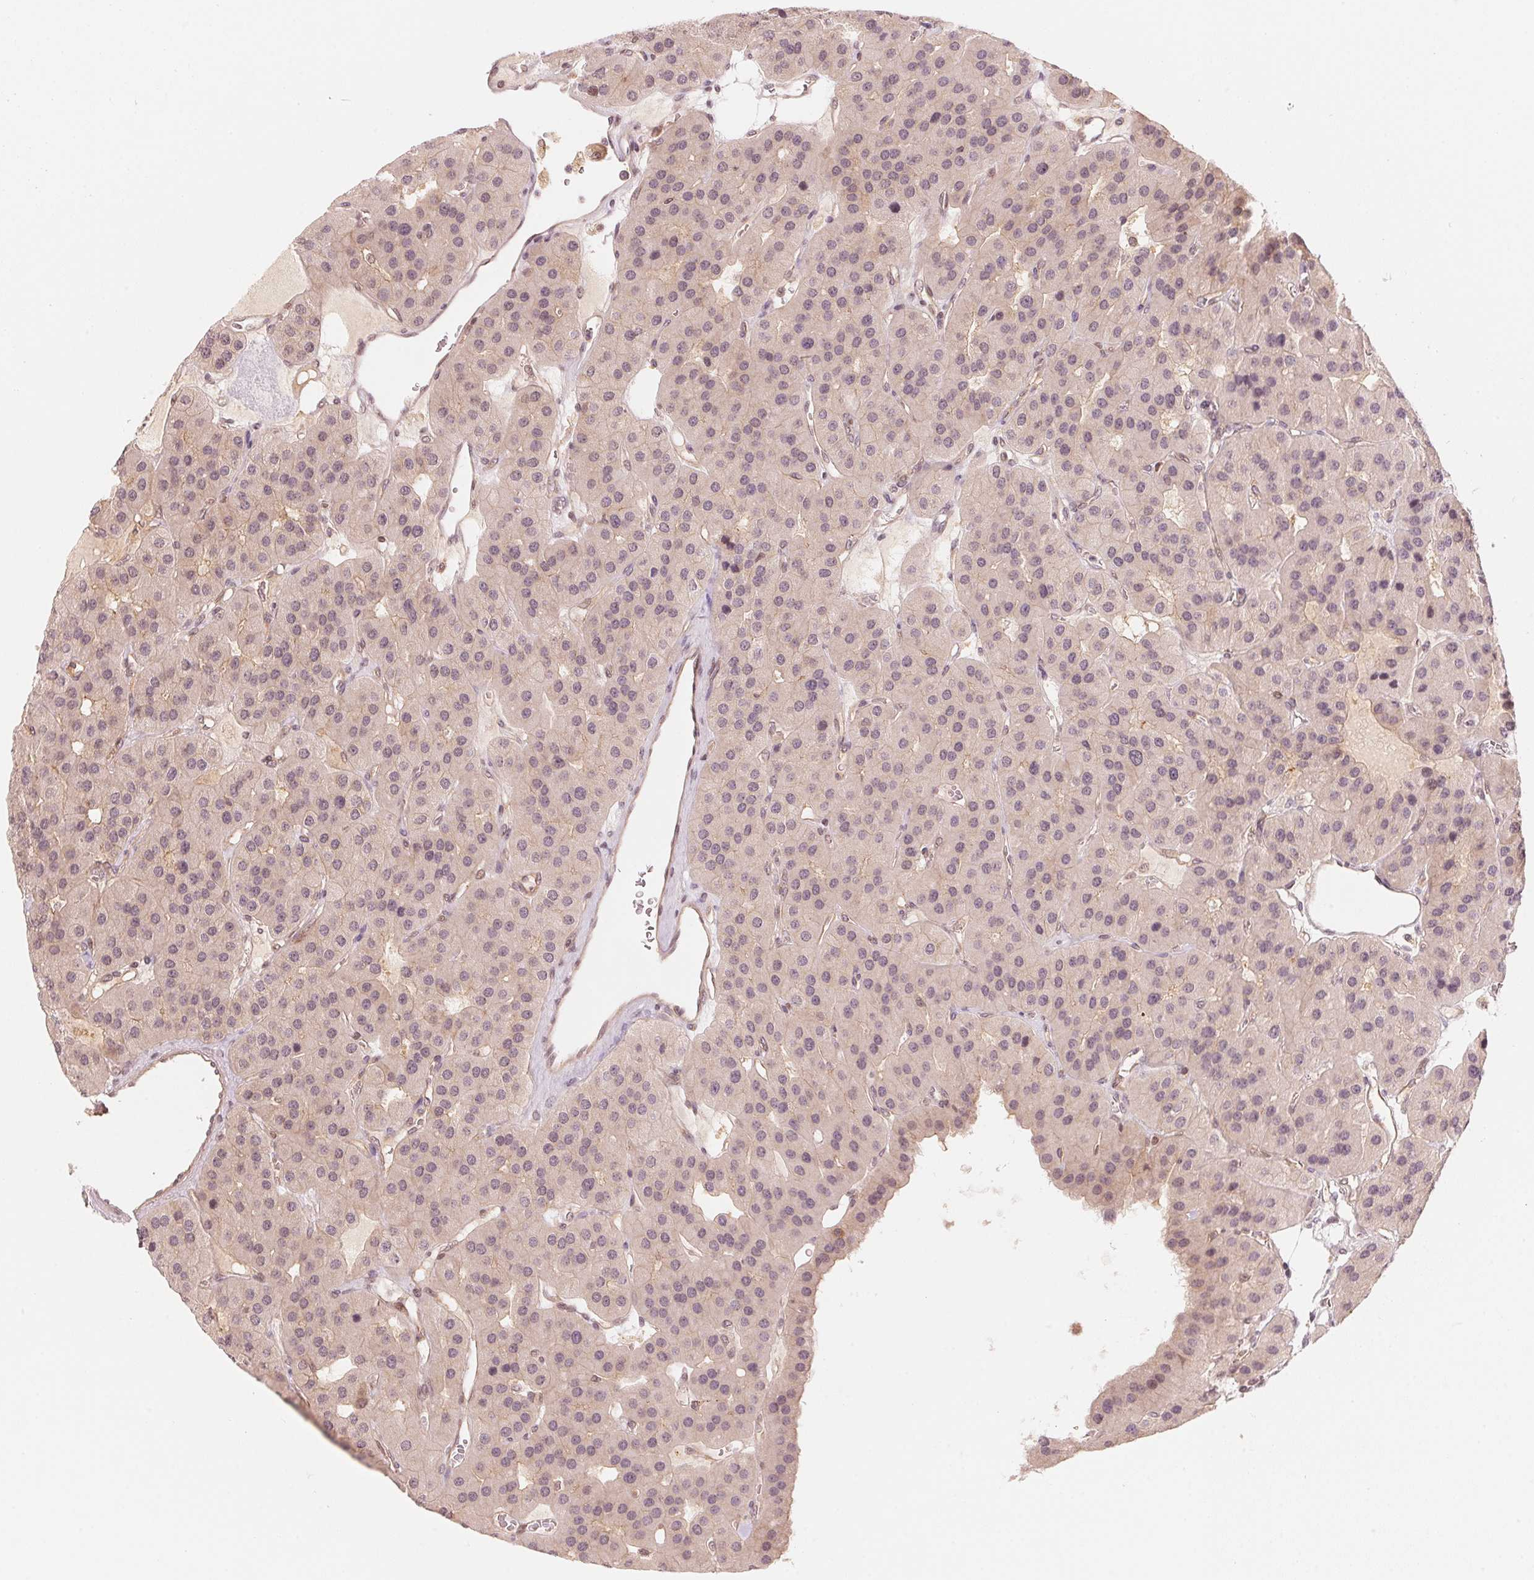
{"staining": {"intensity": "negative", "quantity": "none", "location": "none"}, "tissue": "parathyroid gland", "cell_type": "Glandular cells", "image_type": "normal", "snomed": [{"axis": "morphology", "description": "Normal tissue, NOS"}, {"axis": "morphology", "description": "Adenoma, NOS"}, {"axis": "topography", "description": "Parathyroid gland"}], "caption": "Benign parathyroid gland was stained to show a protein in brown. There is no significant staining in glandular cells. Nuclei are stained in blue.", "gene": "PRKN", "patient": {"sex": "female", "age": 86}}